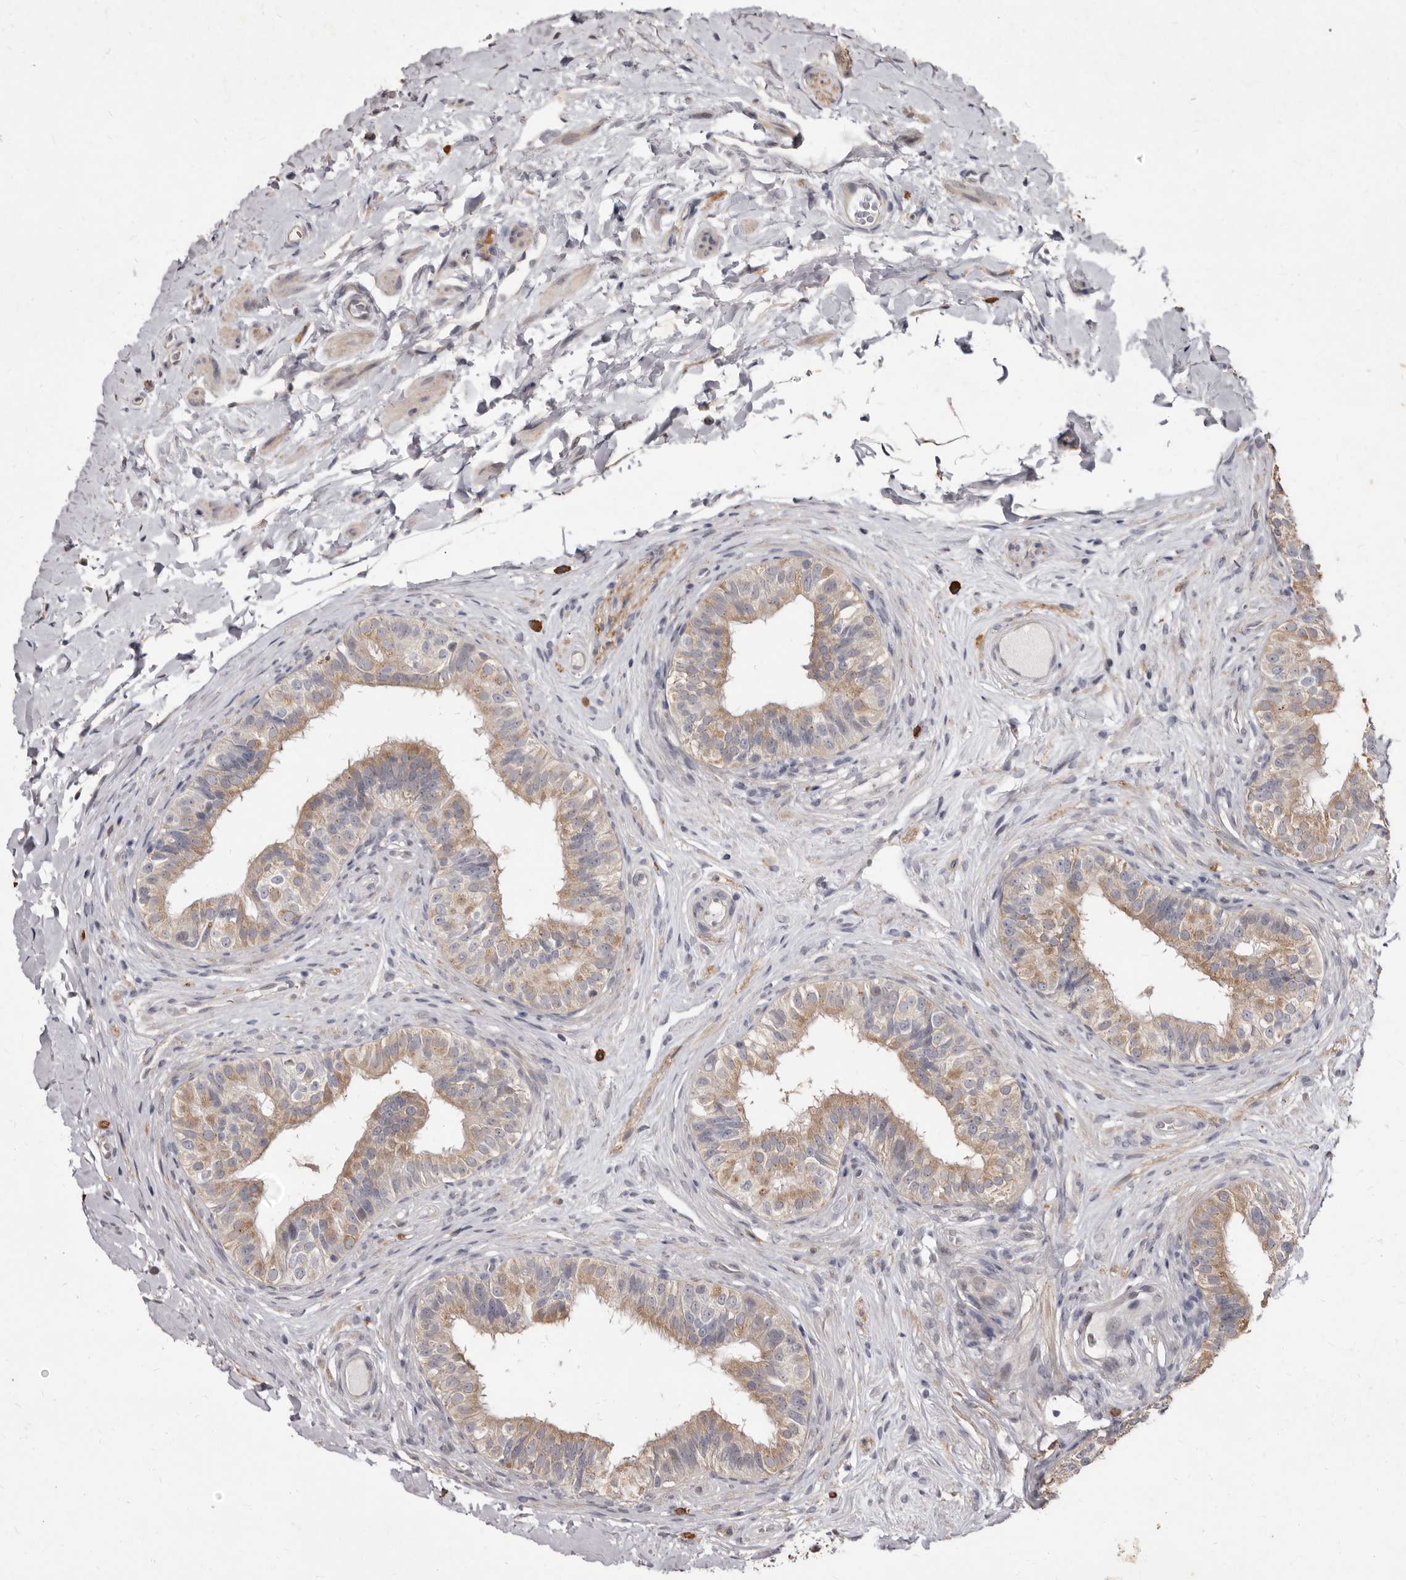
{"staining": {"intensity": "moderate", "quantity": "<25%", "location": "cytoplasmic/membranous"}, "tissue": "epididymis", "cell_type": "Glandular cells", "image_type": "normal", "snomed": [{"axis": "morphology", "description": "Normal tissue, NOS"}, {"axis": "topography", "description": "Epididymis"}], "caption": "Immunohistochemical staining of benign epididymis reveals <25% levels of moderate cytoplasmic/membranous protein staining in approximately <25% of glandular cells.", "gene": "ACLY", "patient": {"sex": "male", "age": 49}}